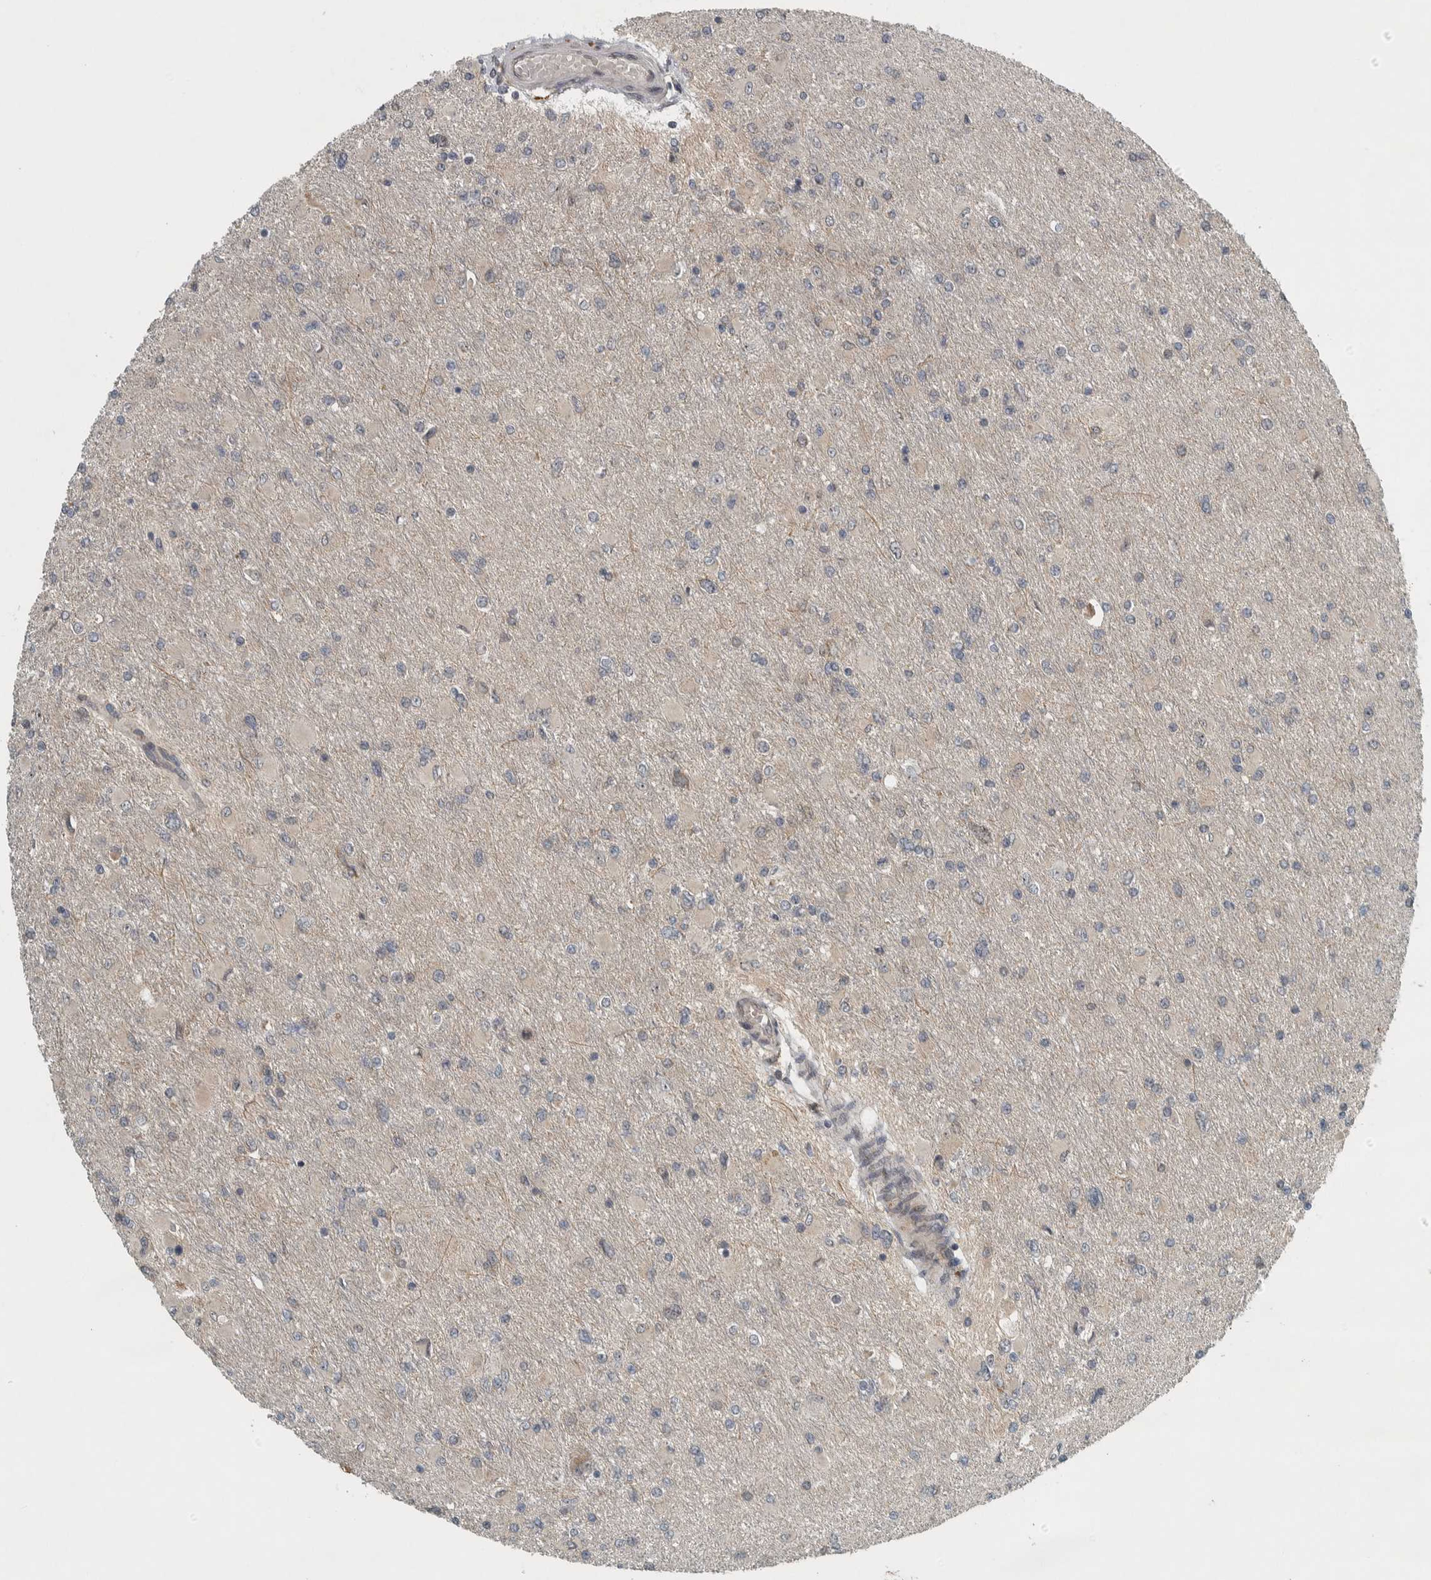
{"staining": {"intensity": "negative", "quantity": "none", "location": "none"}, "tissue": "glioma", "cell_type": "Tumor cells", "image_type": "cancer", "snomed": [{"axis": "morphology", "description": "Glioma, malignant, High grade"}, {"axis": "topography", "description": "Cerebral cortex"}], "caption": "High magnification brightfield microscopy of malignant glioma (high-grade) stained with DAB (3,3'-diaminobenzidine) (brown) and counterstained with hematoxylin (blue): tumor cells show no significant expression.", "gene": "XPO5", "patient": {"sex": "female", "age": 36}}